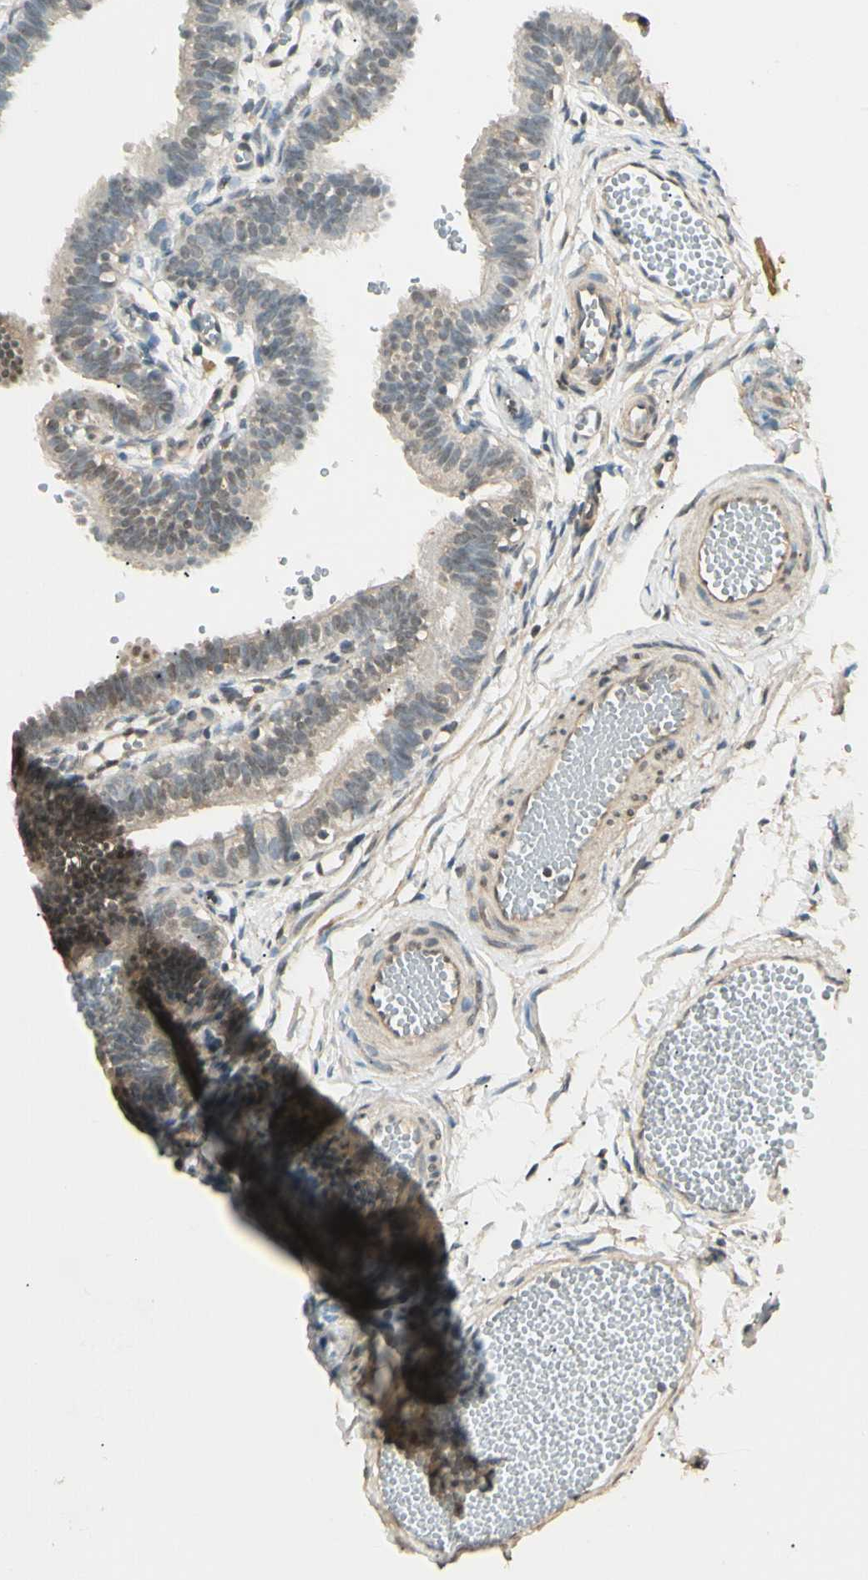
{"staining": {"intensity": "weak", "quantity": "25%-75%", "location": "cytoplasmic/membranous,nuclear"}, "tissue": "fallopian tube", "cell_type": "Glandular cells", "image_type": "normal", "snomed": [{"axis": "morphology", "description": "Normal tissue, NOS"}, {"axis": "topography", "description": "Fallopian tube"}, {"axis": "topography", "description": "Placenta"}], "caption": "Glandular cells demonstrate low levels of weak cytoplasmic/membranous,nuclear expression in approximately 25%-75% of cells in unremarkable human fallopian tube. (Stains: DAB (3,3'-diaminobenzidine) in brown, nuclei in blue, Microscopy: brightfield microscopy at high magnification).", "gene": "SGCA", "patient": {"sex": "female", "age": 34}}